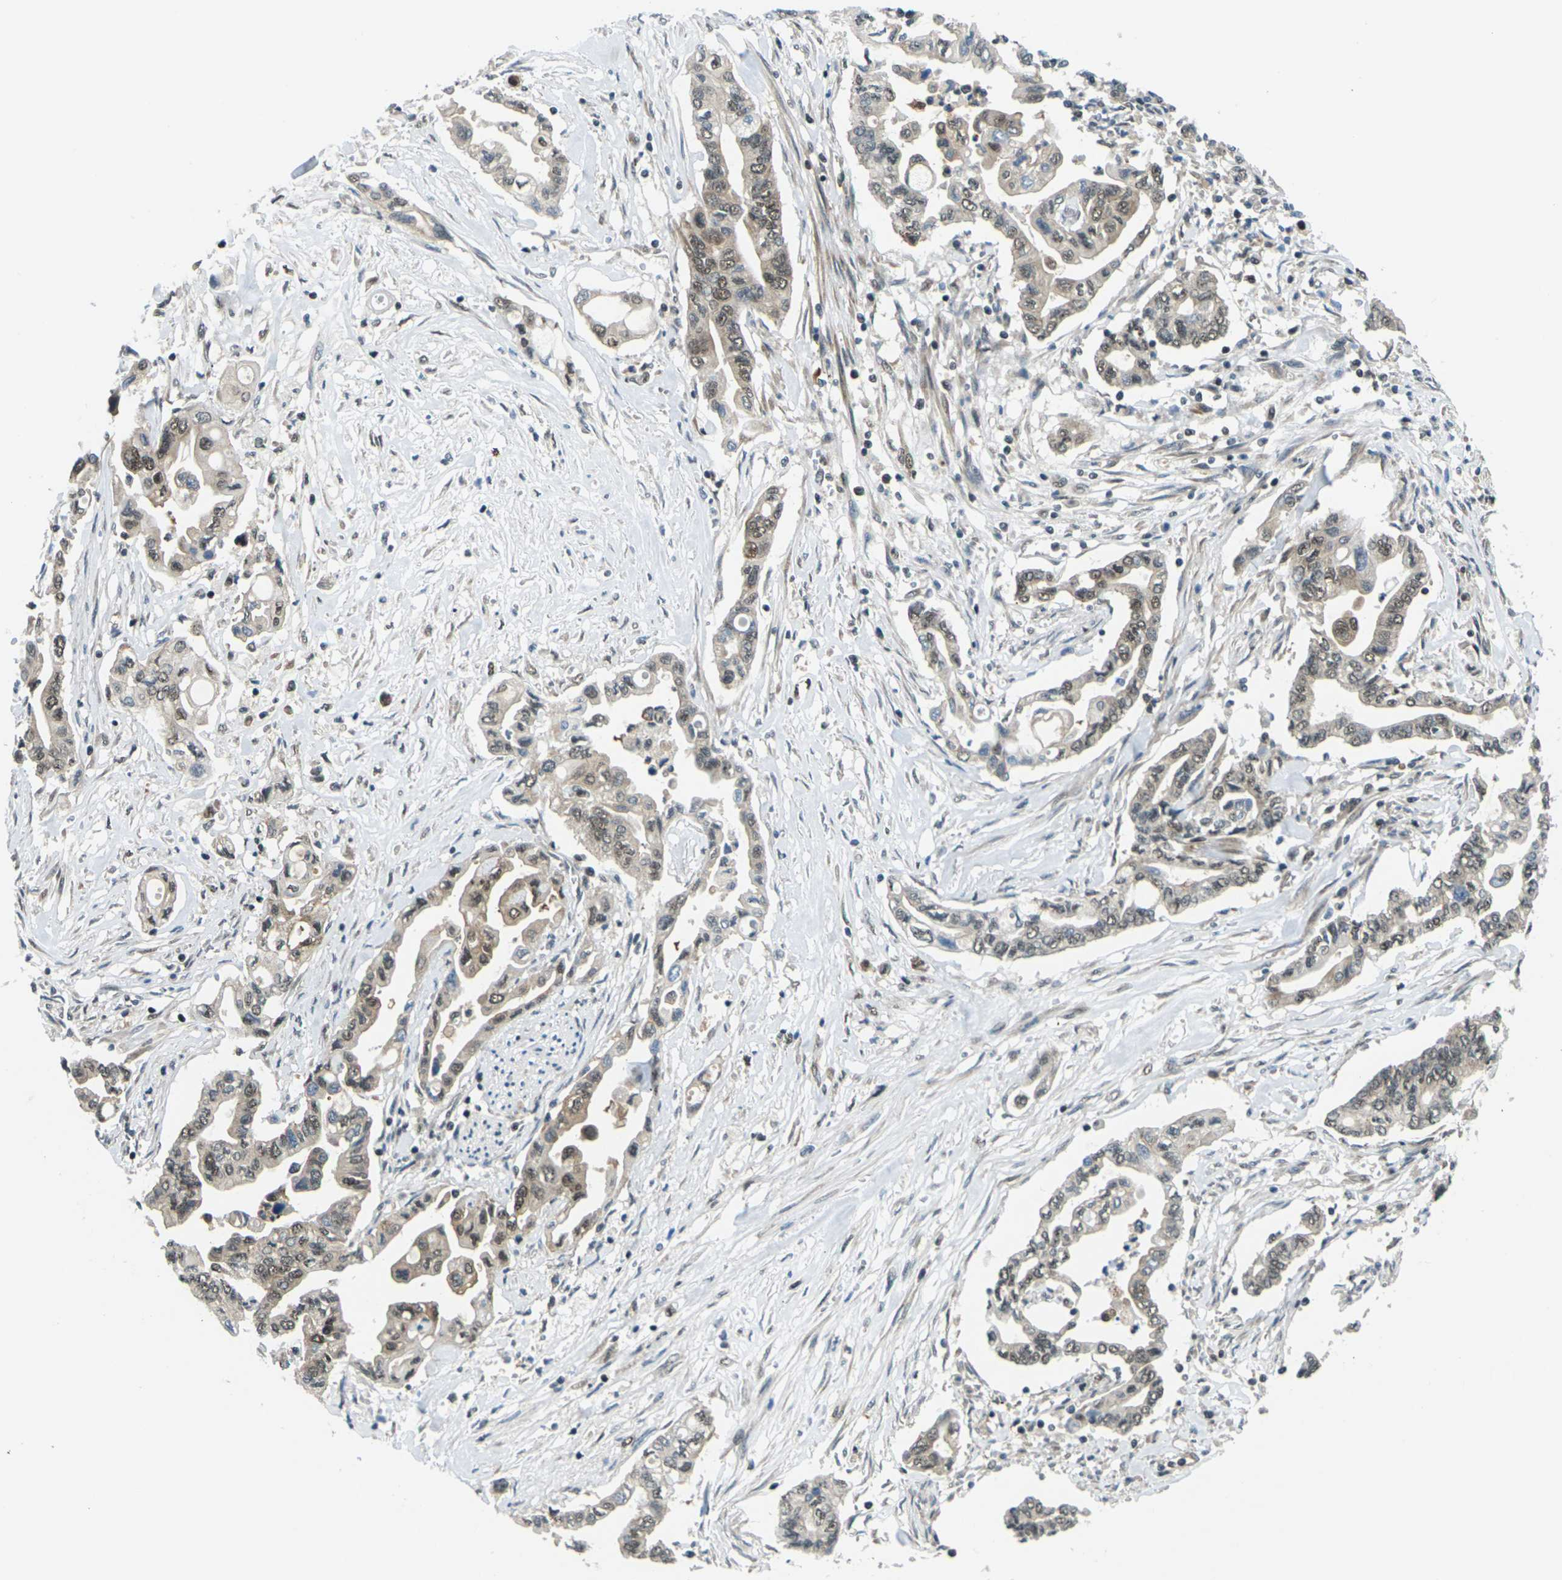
{"staining": {"intensity": "moderate", "quantity": ">75%", "location": "nuclear"}, "tissue": "pancreatic cancer", "cell_type": "Tumor cells", "image_type": "cancer", "snomed": [{"axis": "morphology", "description": "Adenocarcinoma, NOS"}, {"axis": "topography", "description": "Pancreas"}], "caption": "Adenocarcinoma (pancreatic) was stained to show a protein in brown. There is medium levels of moderate nuclear staining in about >75% of tumor cells. (Brightfield microscopy of DAB IHC at high magnification).", "gene": "UBE2S", "patient": {"sex": "female", "age": 57}}